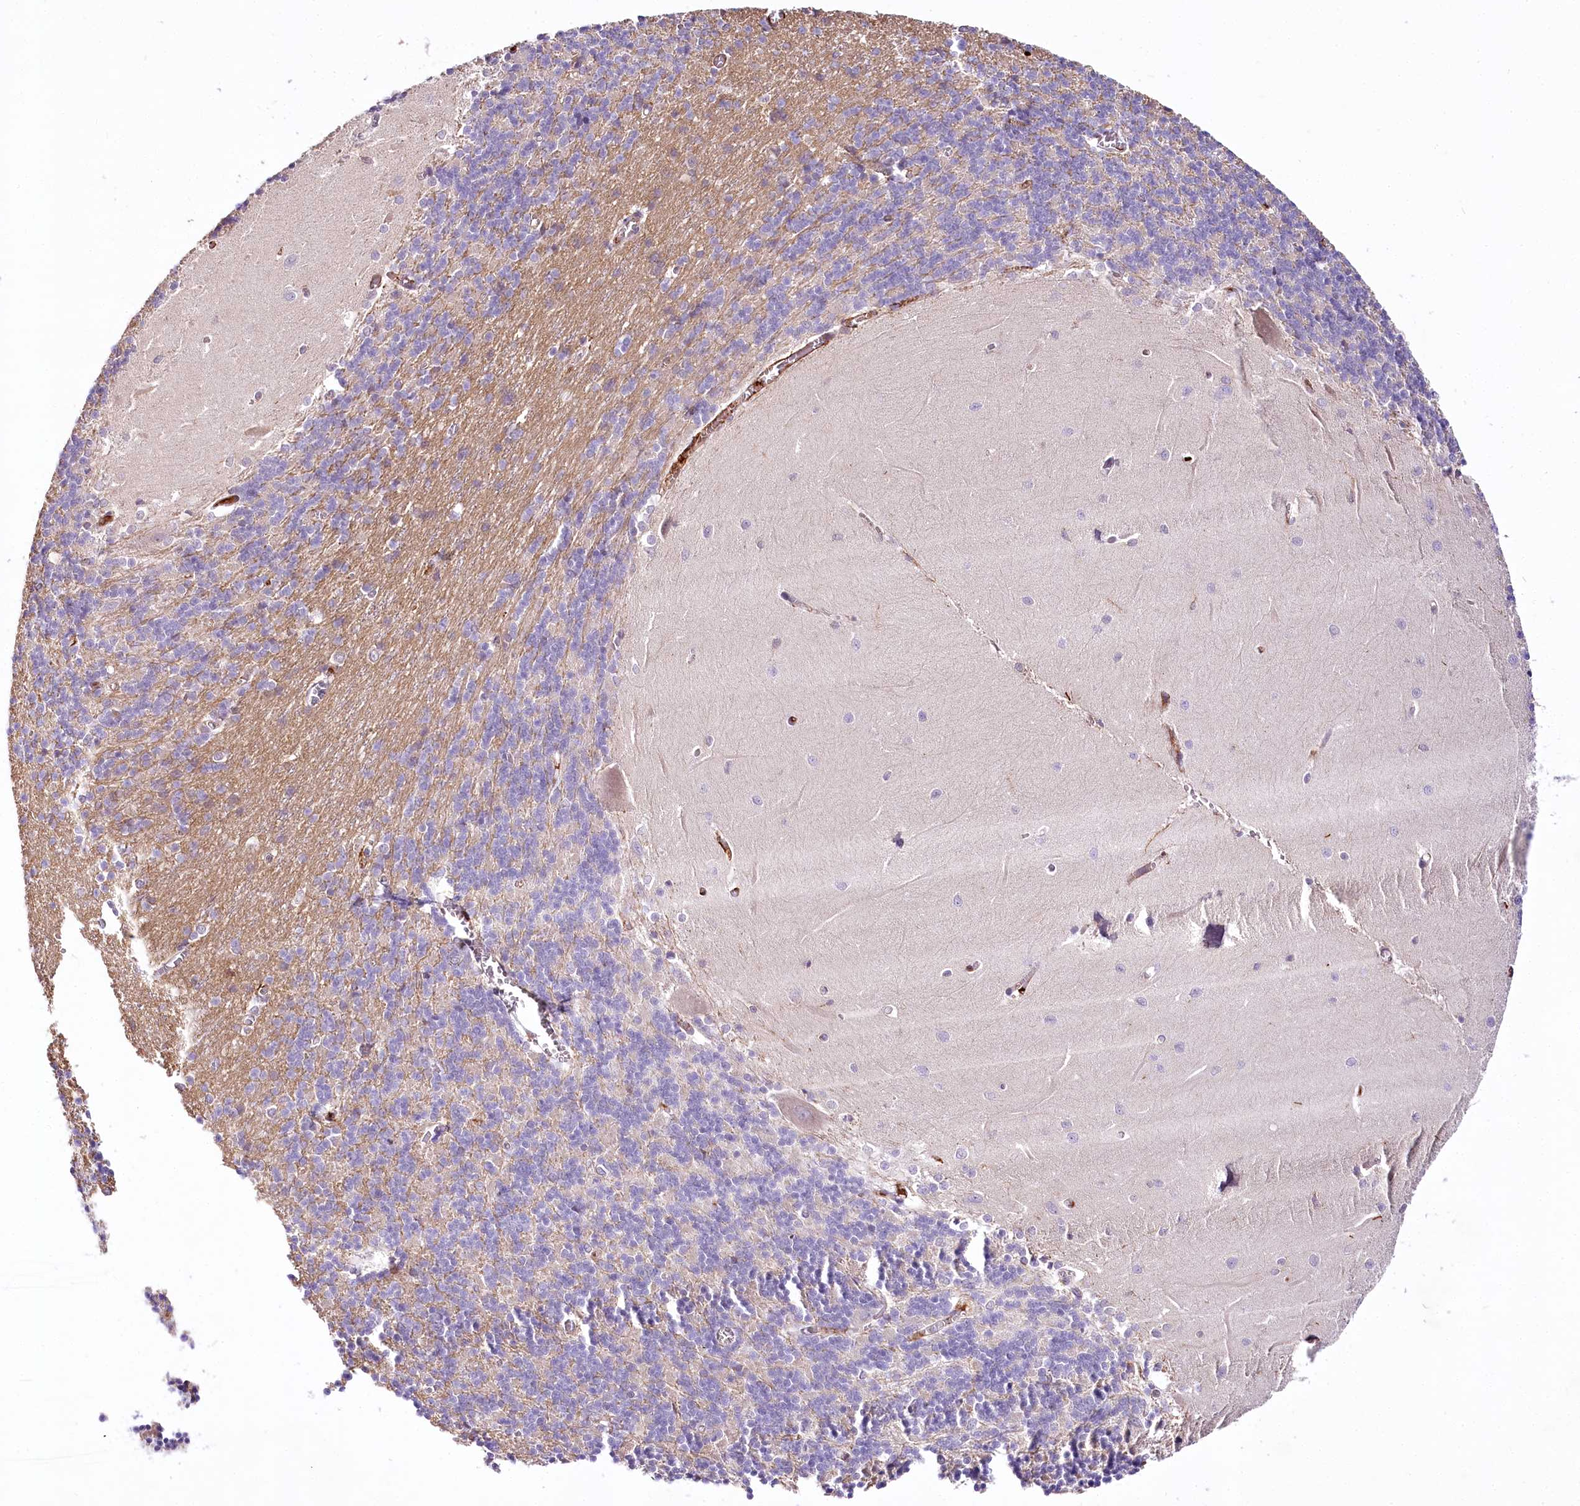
{"staining": {"intensity": "negative", "quantity": "none", "location": "none"}, "tissue": "cerebellum", "cell_type": "Cells in granular layer", "image_type": "normal", "snomed": [{"axis": "morphology", "description": "Normal tissue, NOS"}, {"axis": "topography", "description": "Cerebellum"}], "caption": "Immunohistochemical staining of benign human cerebellum exhibits no significant staining in cells in granular layer.", "gene": "VWA5A", "patient": {"sex": "male", "age": 37}}